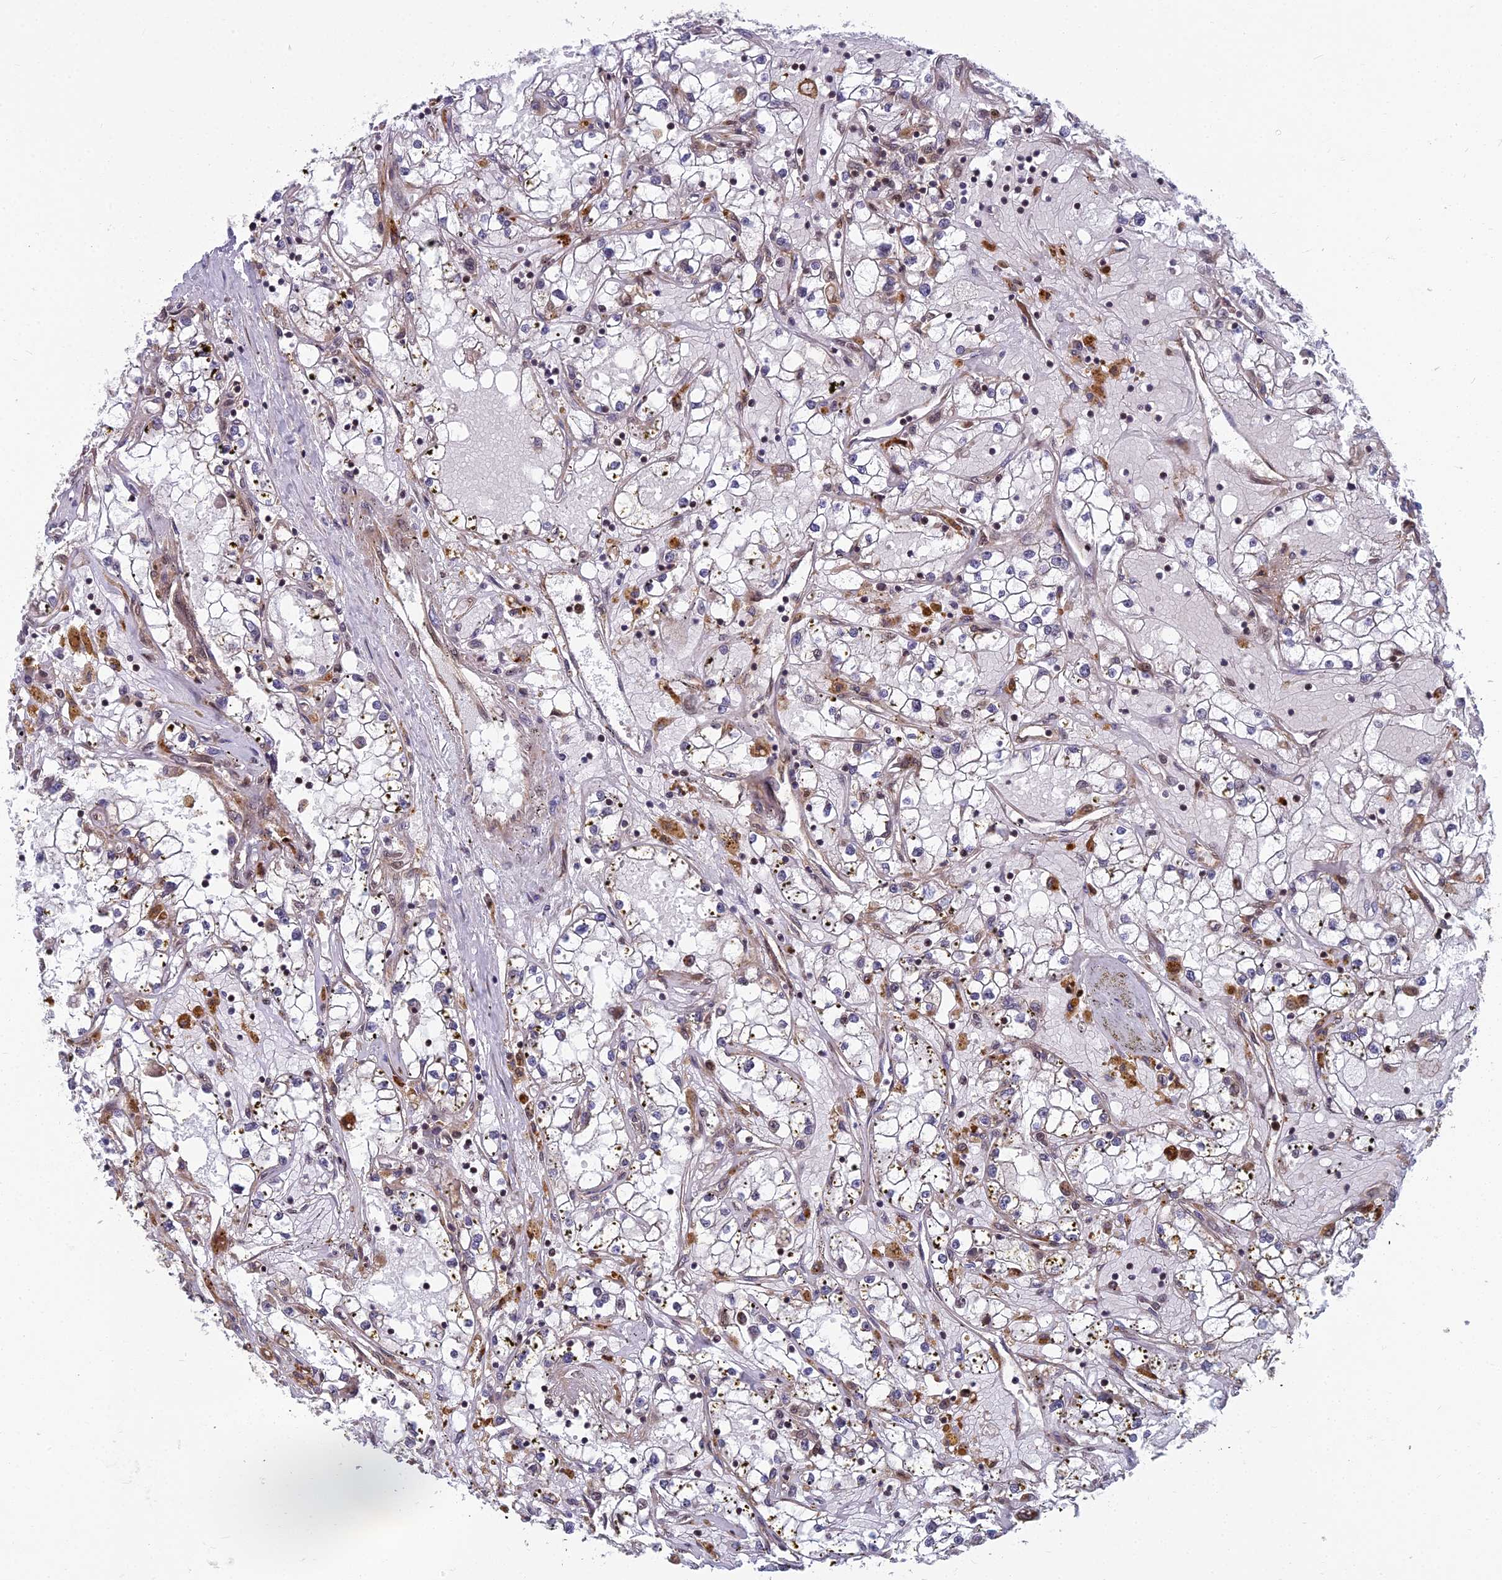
{"staining": {"intensity": "negative", "quantity": "none", "location": "none"}, "tissue": "renal cancer", "cell_type": "Tumor cells", "image_type": "cancer", "snomed": [{"axis": "morphology", "description": "Adenocarcinoma, NOS"}, {"axis": "topography", "description": "Kidney"}], "caption": "This is an IHC histopathology image of renal adenocarcinoma. There is no positivity in tumor cells.", "gene": "COMMD2", "patient": {"sex": "male", "age": 56}}